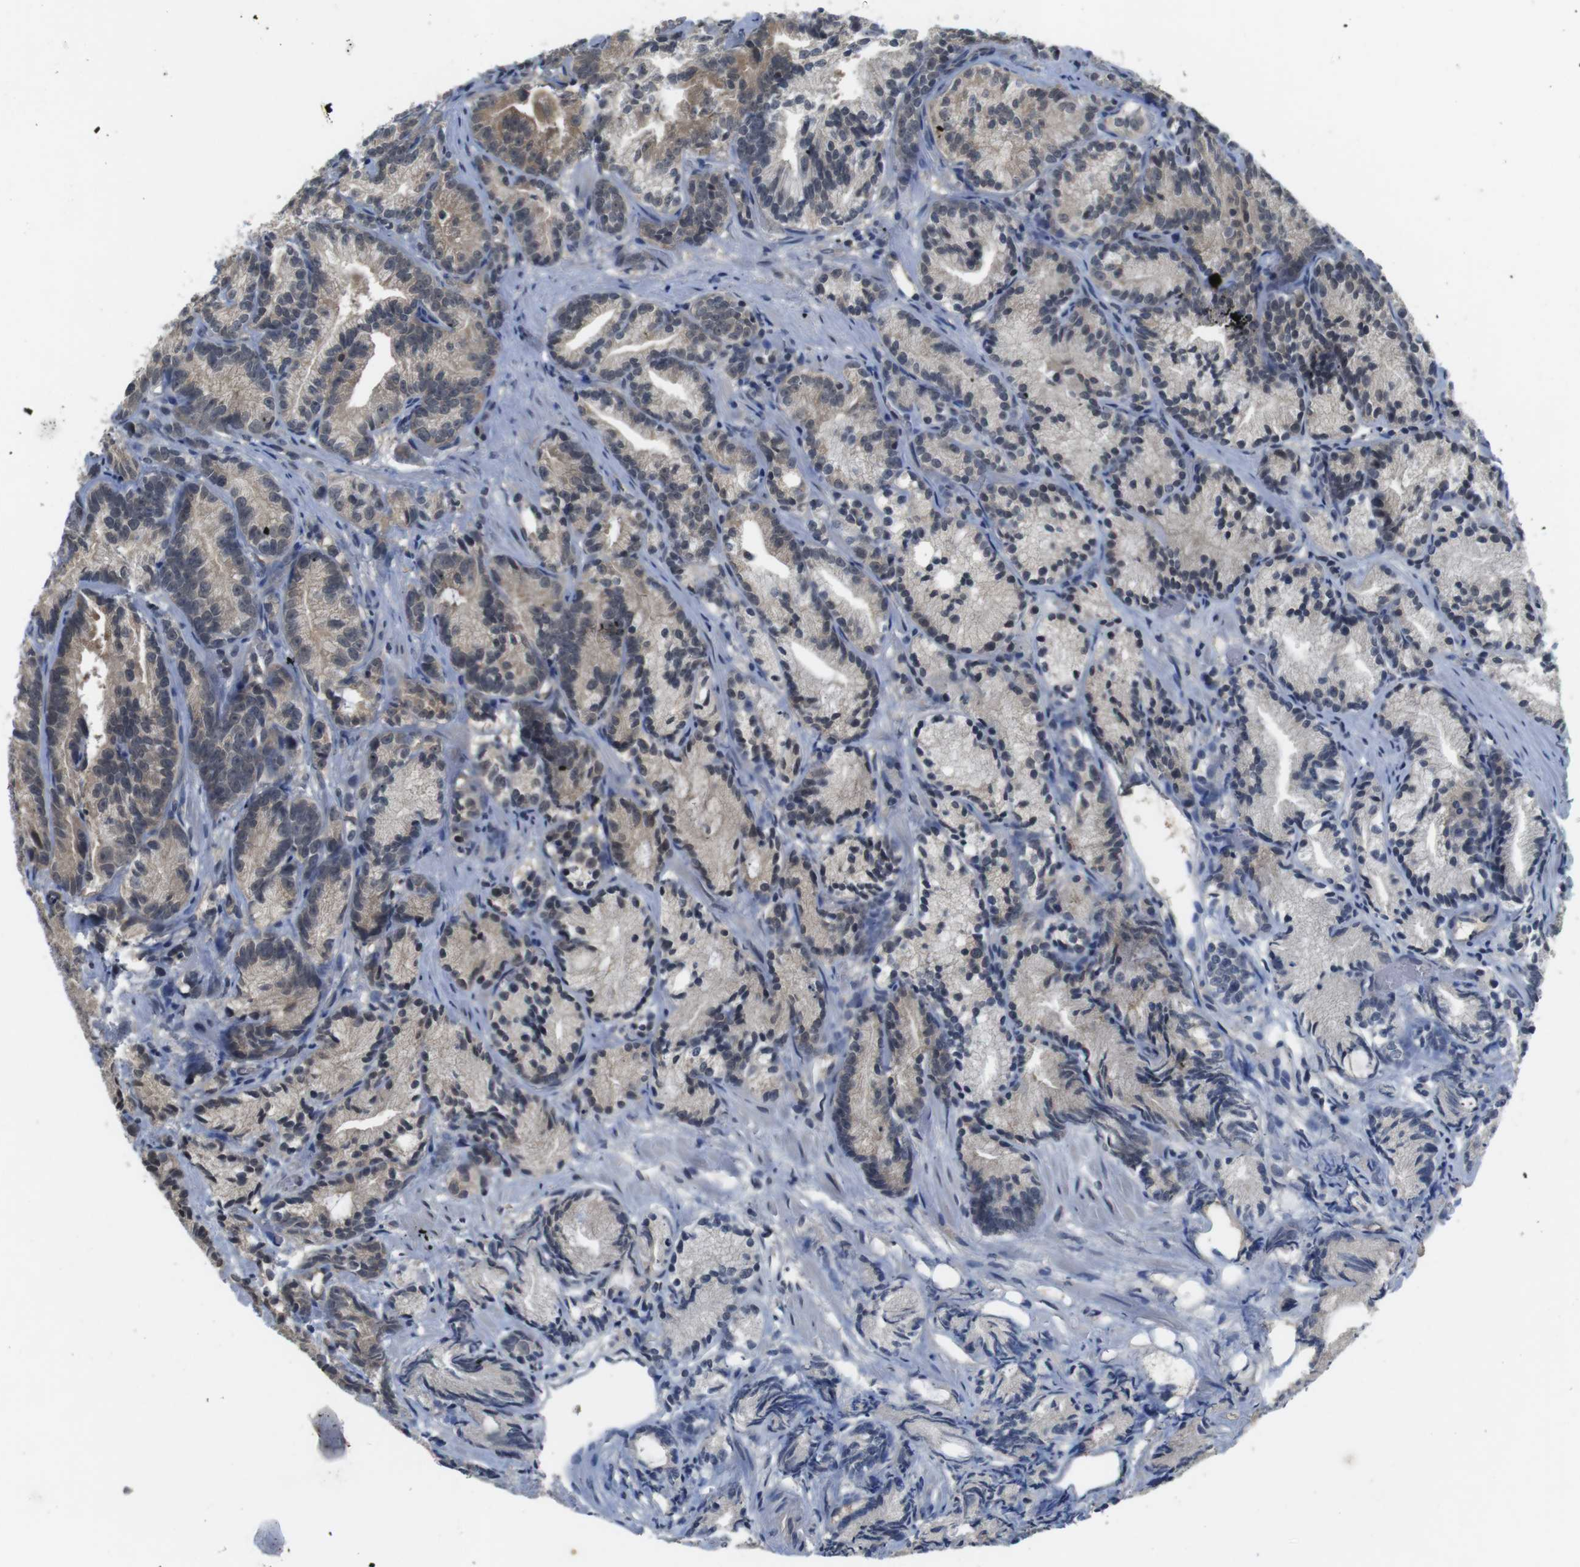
{"staining": {"intensity": "weak", "quantity": "25%-75%", "location": "cytoplasmic/membranous"}, "tissue": "prostate cancer", "cell_type": "Tumor cells", "image_type": "cancer", "snomed": [{"axis": "morphology", "description": "Adenocarcinoma, Low grade"}, {"axis": "topography", "description": "Prostate"}], "caption": "Weak cytoplasmic/membranous staining for a protein is appreciated in approximately 25%-75% of tumor cells of prostate cancer using IHC.", "gene": "FADD", "patient": {"sex": "male", "age": 89}}